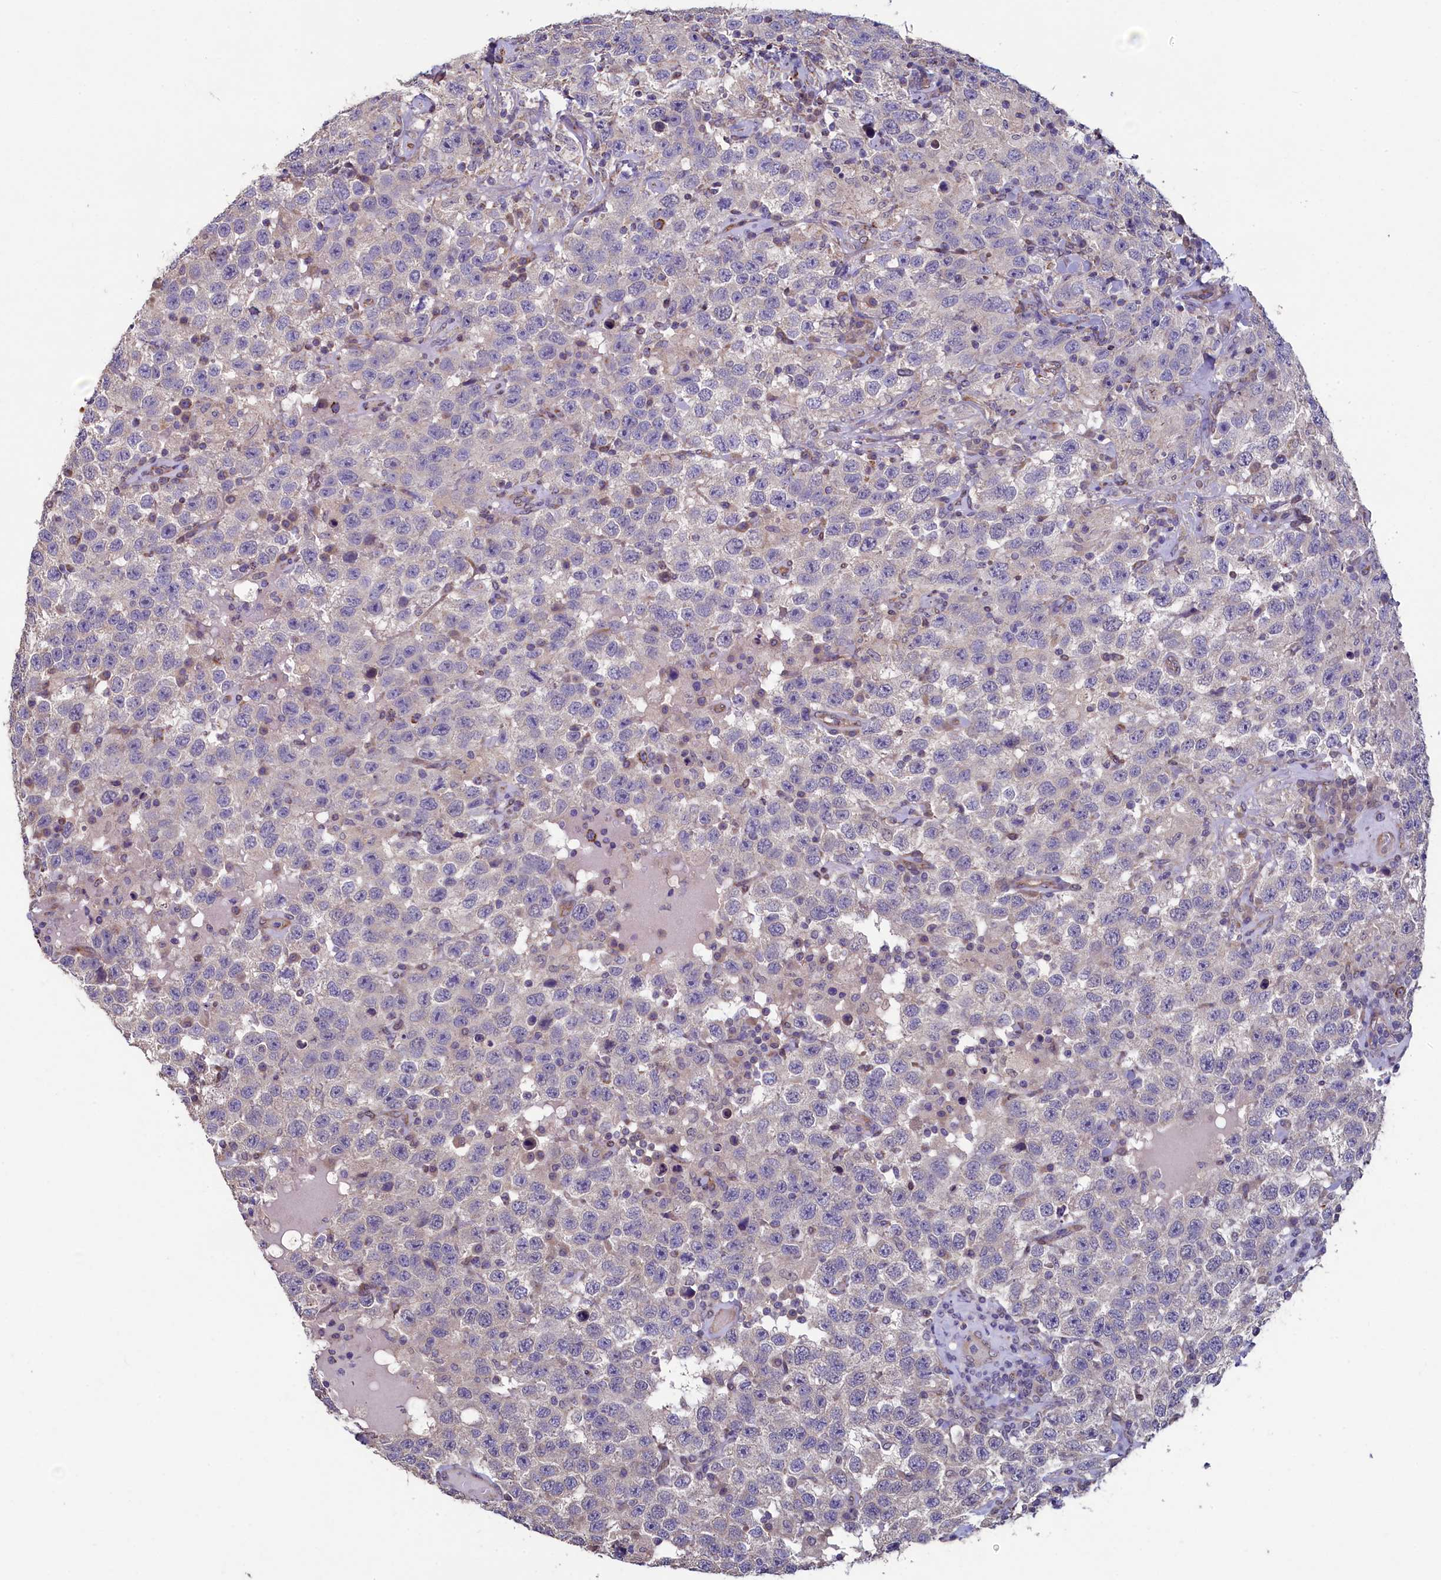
{"staining": {"intensity": "negative", "quantity": "none", "location": "none"}, "tissue": "testis cancer", "cell_type": "Tumor cells", "image_type": "cancer", "snomed": [{"axis": "morphology", "description": "Seminoma, NOS"}, {"axis": "topography", "description": "Testis"}], "caption": "Immunohistochemistry of testis cancer (seminoma) reveals no staining in tumor cells.", "gene": "SPATA2L", "patient": {"sex": "male", "age": 41}}